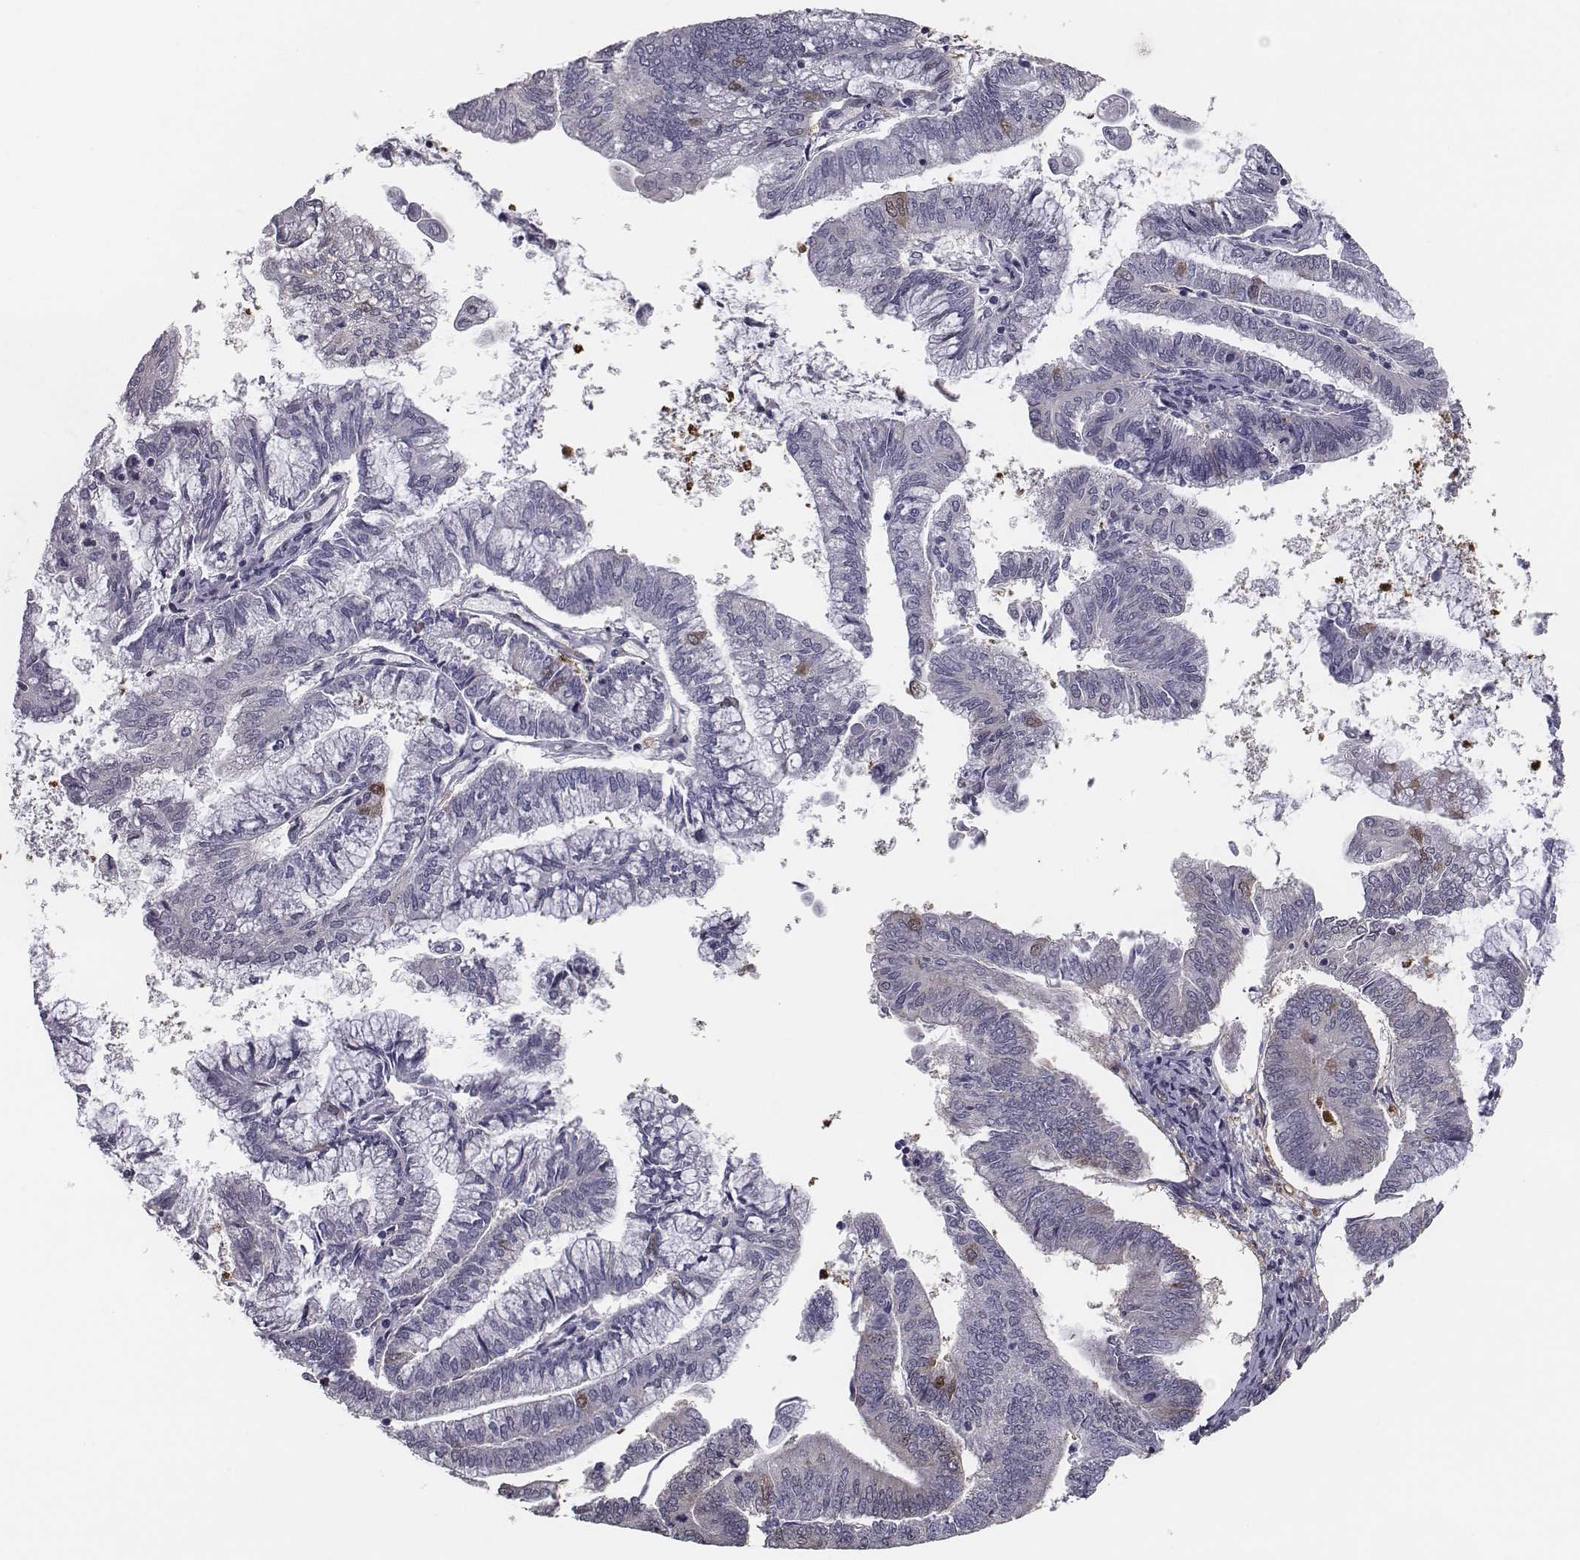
{"staining": {"intensity": "negative", "quantity": "none", "location": "none"}, "tissue": "endometrial cancer", "cell_type": "Tumor cells", "image_type": "cancer", "snomed": [{"axis": "morphology", "description": "Adenocarcinoma, NOS"}, {"axis": "topography", "description": "Endometrium"}], "caption": "Tumor cells show no significant staining in endometrial cancer (adenocarcinoma).", "gene": "ISYNA1", "patient": {"sex": "female", "age": 55}}